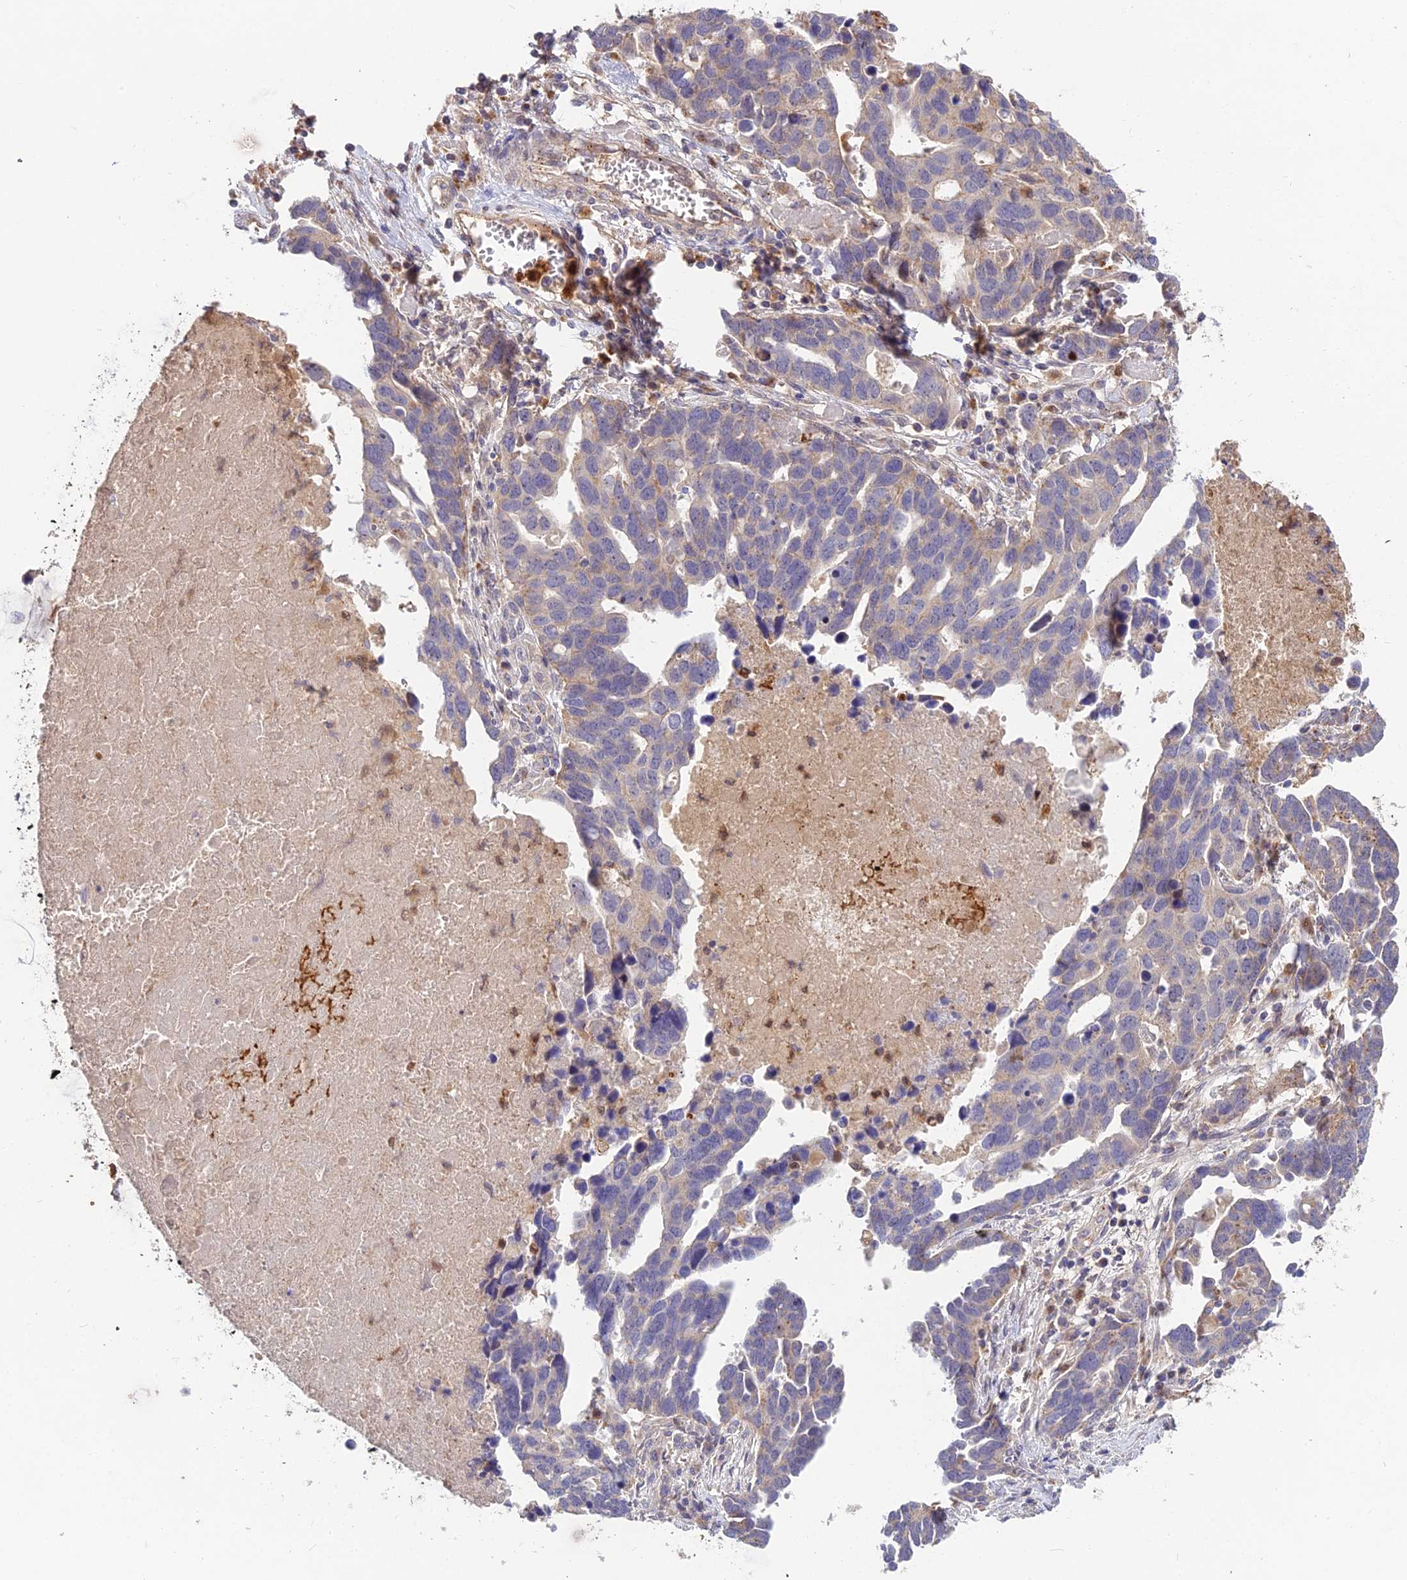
{"staining": {"intensity": "weak", "quantity": "<25%", "location": "cytoplasmic/membranous"}, "tissue": "ovarian cancer", "cell_type": "Tumor cells", "image_type": "cancer", "snomed": [{"axis": "morphology", "description": "Cystadenocarcinoma, serous, NOS"}, {"axis": "topography", "description": "Ovary"}], "caption": "A high-resolution micrograph shows IHC staining of ovarian cancer, which exhibits no significant positivity in tumor cells. (Brightfield microscopy of DAB immunohistochemistry (IHC) at high magnification).", "gene": "EID2", "patient": {"sex": "female", "age": 54}}